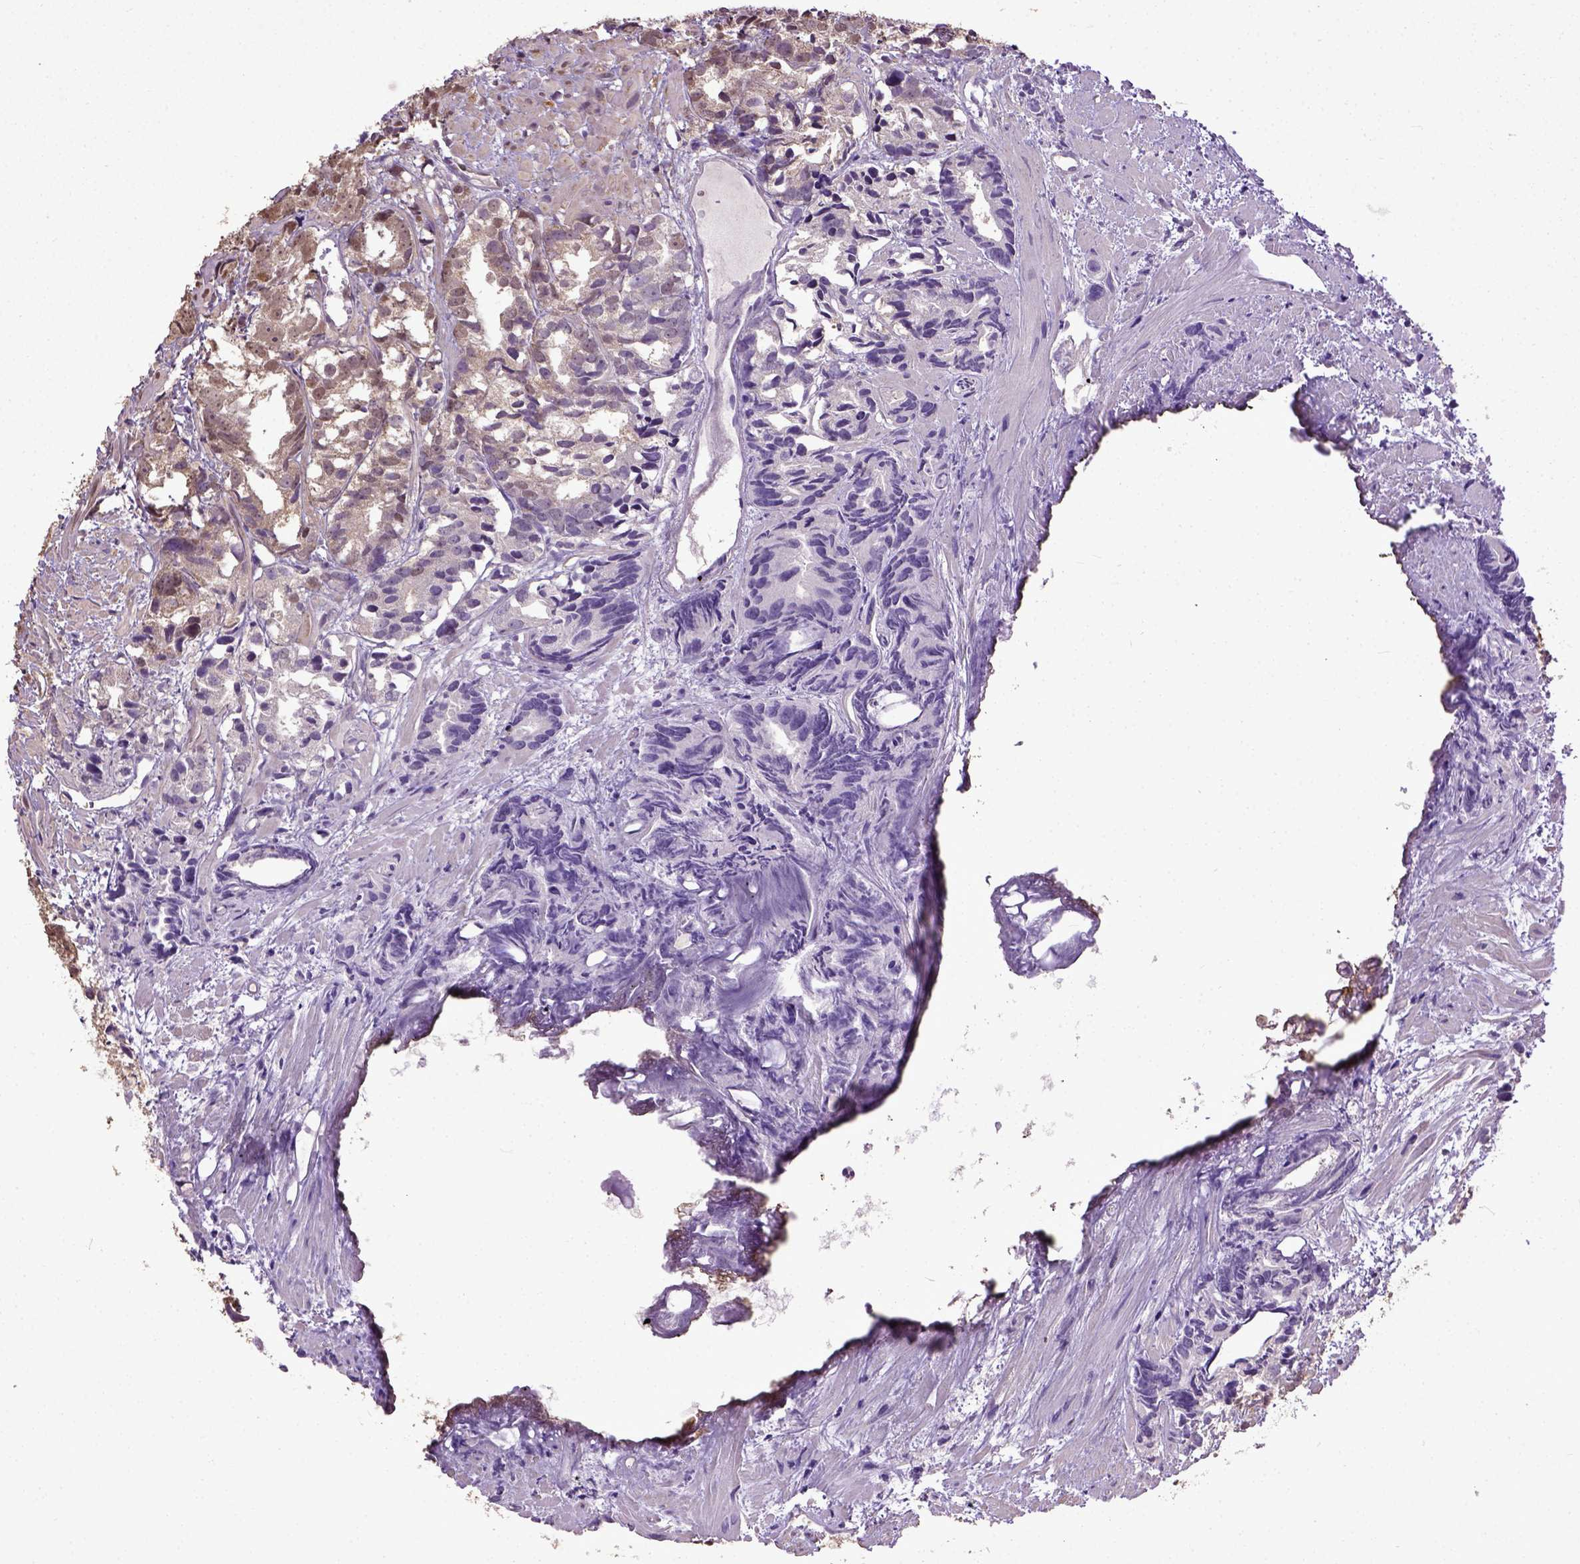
{"staining": {"intensity": "moderate", "quantity": "25%-75%", "location": "nuclear"}, "tissue": "prostate cancer", "cell_type": "Tumor cells", "image_type": "cancer", "snomed": [{"axis": "morphology", "description": "Adenocarcinoma, High grade"}, {"axis": "topography", "description": "Prostate"}], "caption": "The histopathology image demonstrates immunohistochemical staining of prostate adenocarcinoma (high-grade). There is moderate nuclear positivity is seen in approximately 25%-75% of tumor cells.", "gene": "UBA3", "patient": {"sex": "male", "age": 79}}